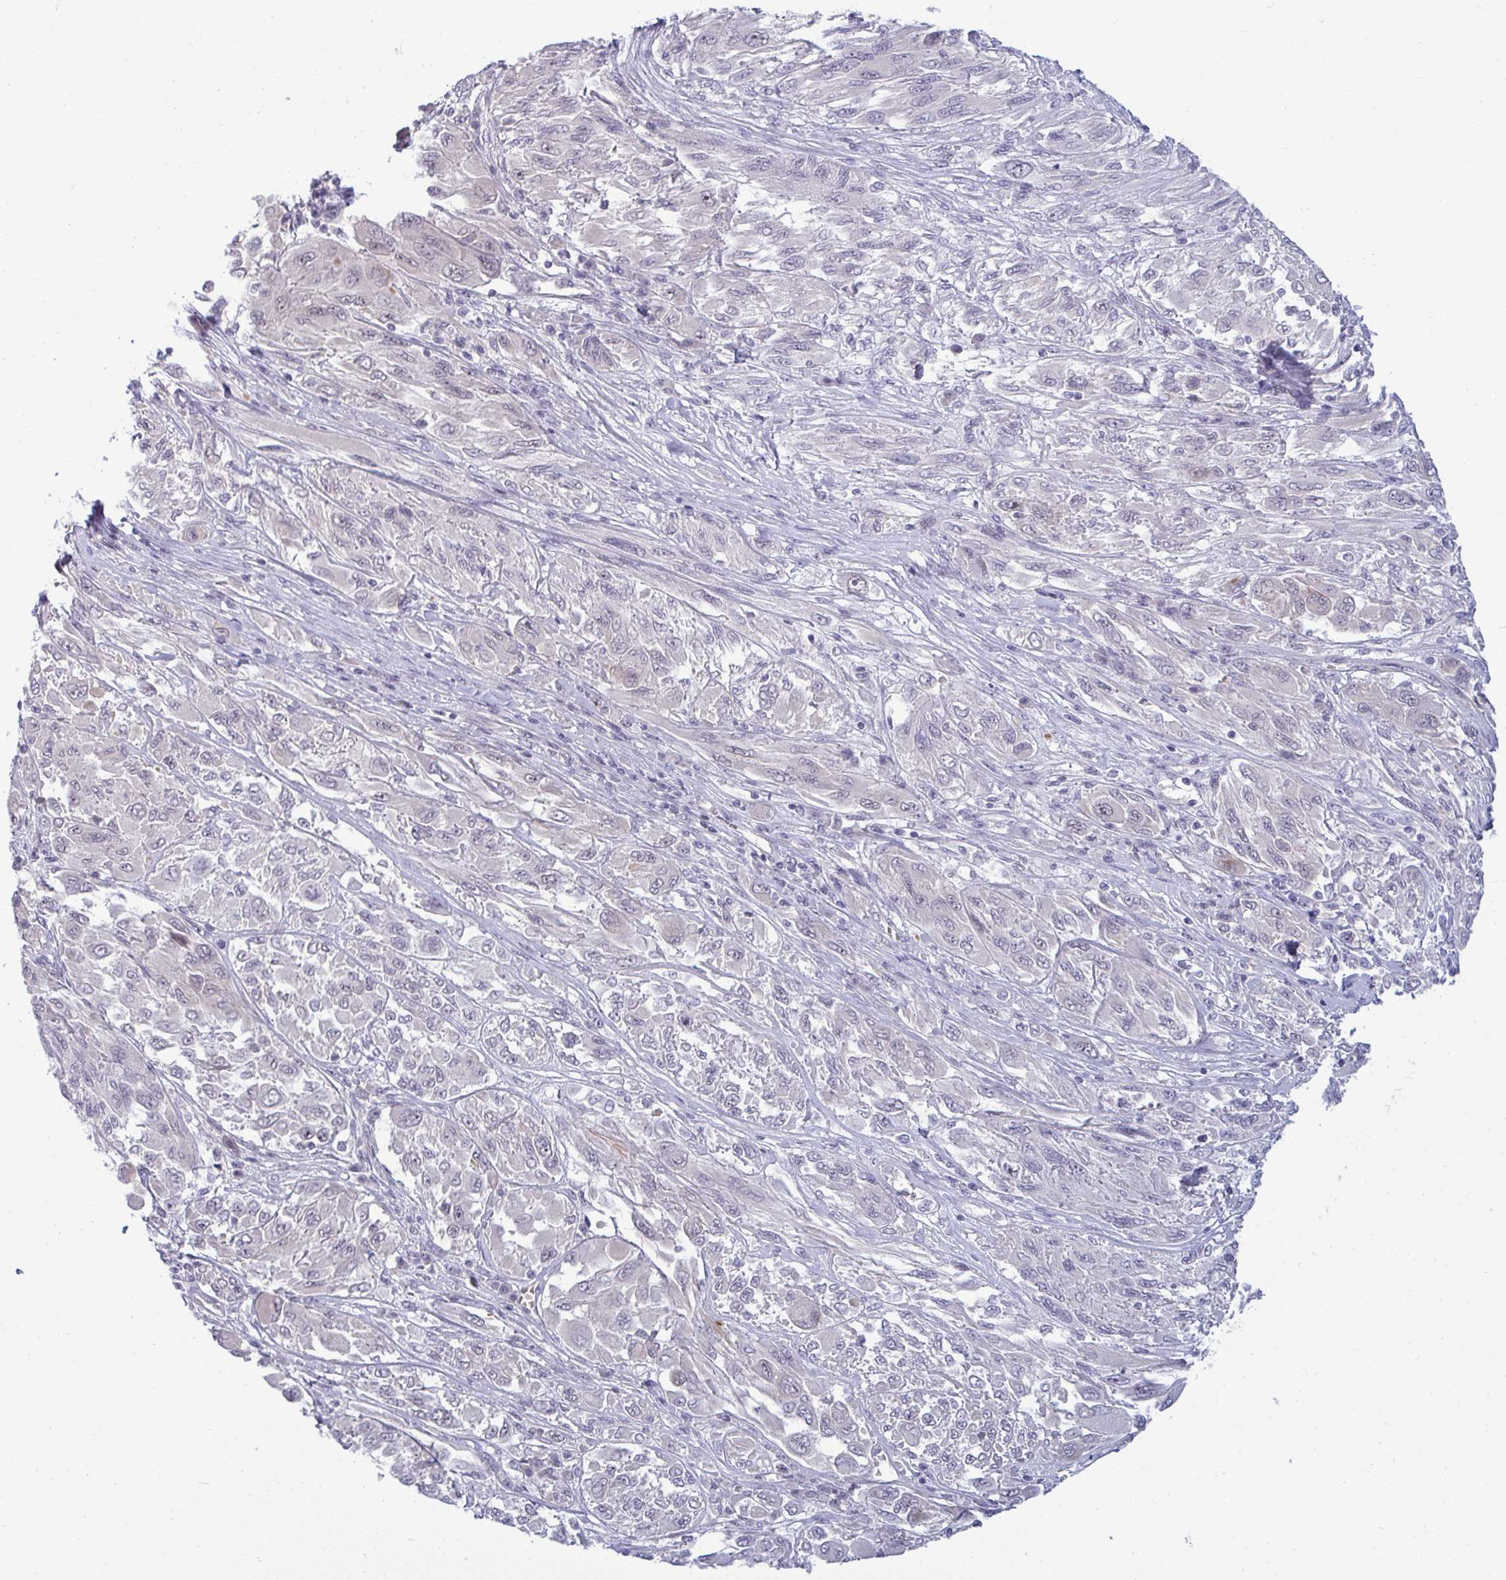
{"staining": {"intensity": "negative", "quantity": "none", "location": "none"}, "tissue": "melanoma", "cell_type": "Tumor cells", "image_type": "cancer", "snomed": [{"axis": "morphology", "description": "Malignant melanoma, NOS"}, {"axis": "topography", "description": "Skin"}], "caption": "A photomicrograph of human melanoma is negative for staining in tumor cells. (Brightfield microscopy of DAB (3,3'-diaminobenzidine) immunohistochemistry at high magnification).", "gene": "RNASEH1", "patient": {"sex": "female", "age": 91}}